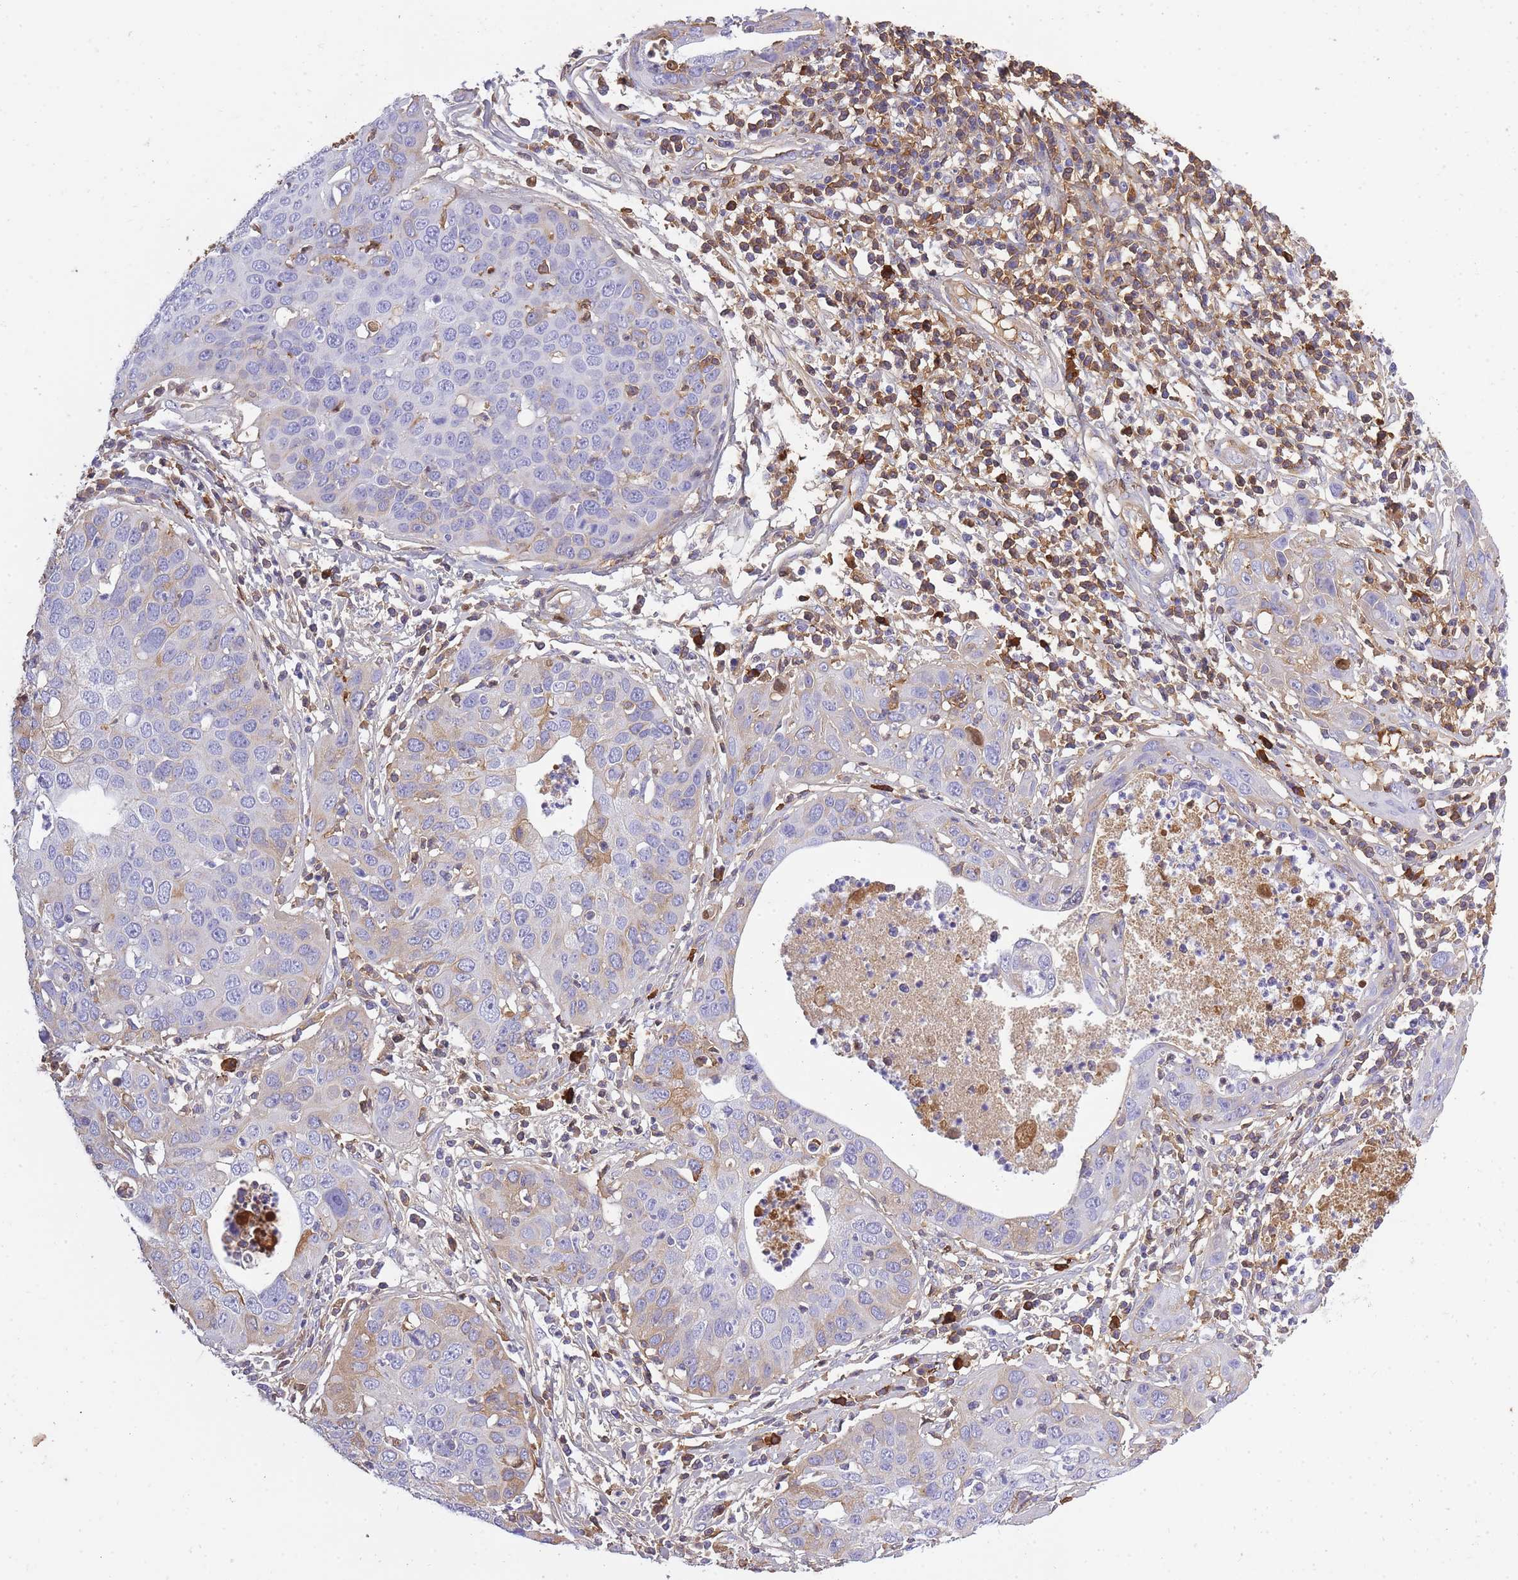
{"staining": {"intensity": "weak", "quantity": "<25%", "location": "cytoplasmic/membranous"}, "tissue": "cervical cancer", "cell_type": "Tumor cells", "image_type": "cancer", "snomed": [{"axis": "morphology", "description": "Squamous cell carcinoma, NOS"}, {"axis": "topography", "description": "Cervix"}], "caption": "Protein analysis of cervical squamous cell carcinoma reveals no significant expression in tumor cells.", "gene": "IGKV1D-42", "patient": {"sex": "female", "age": 36}}